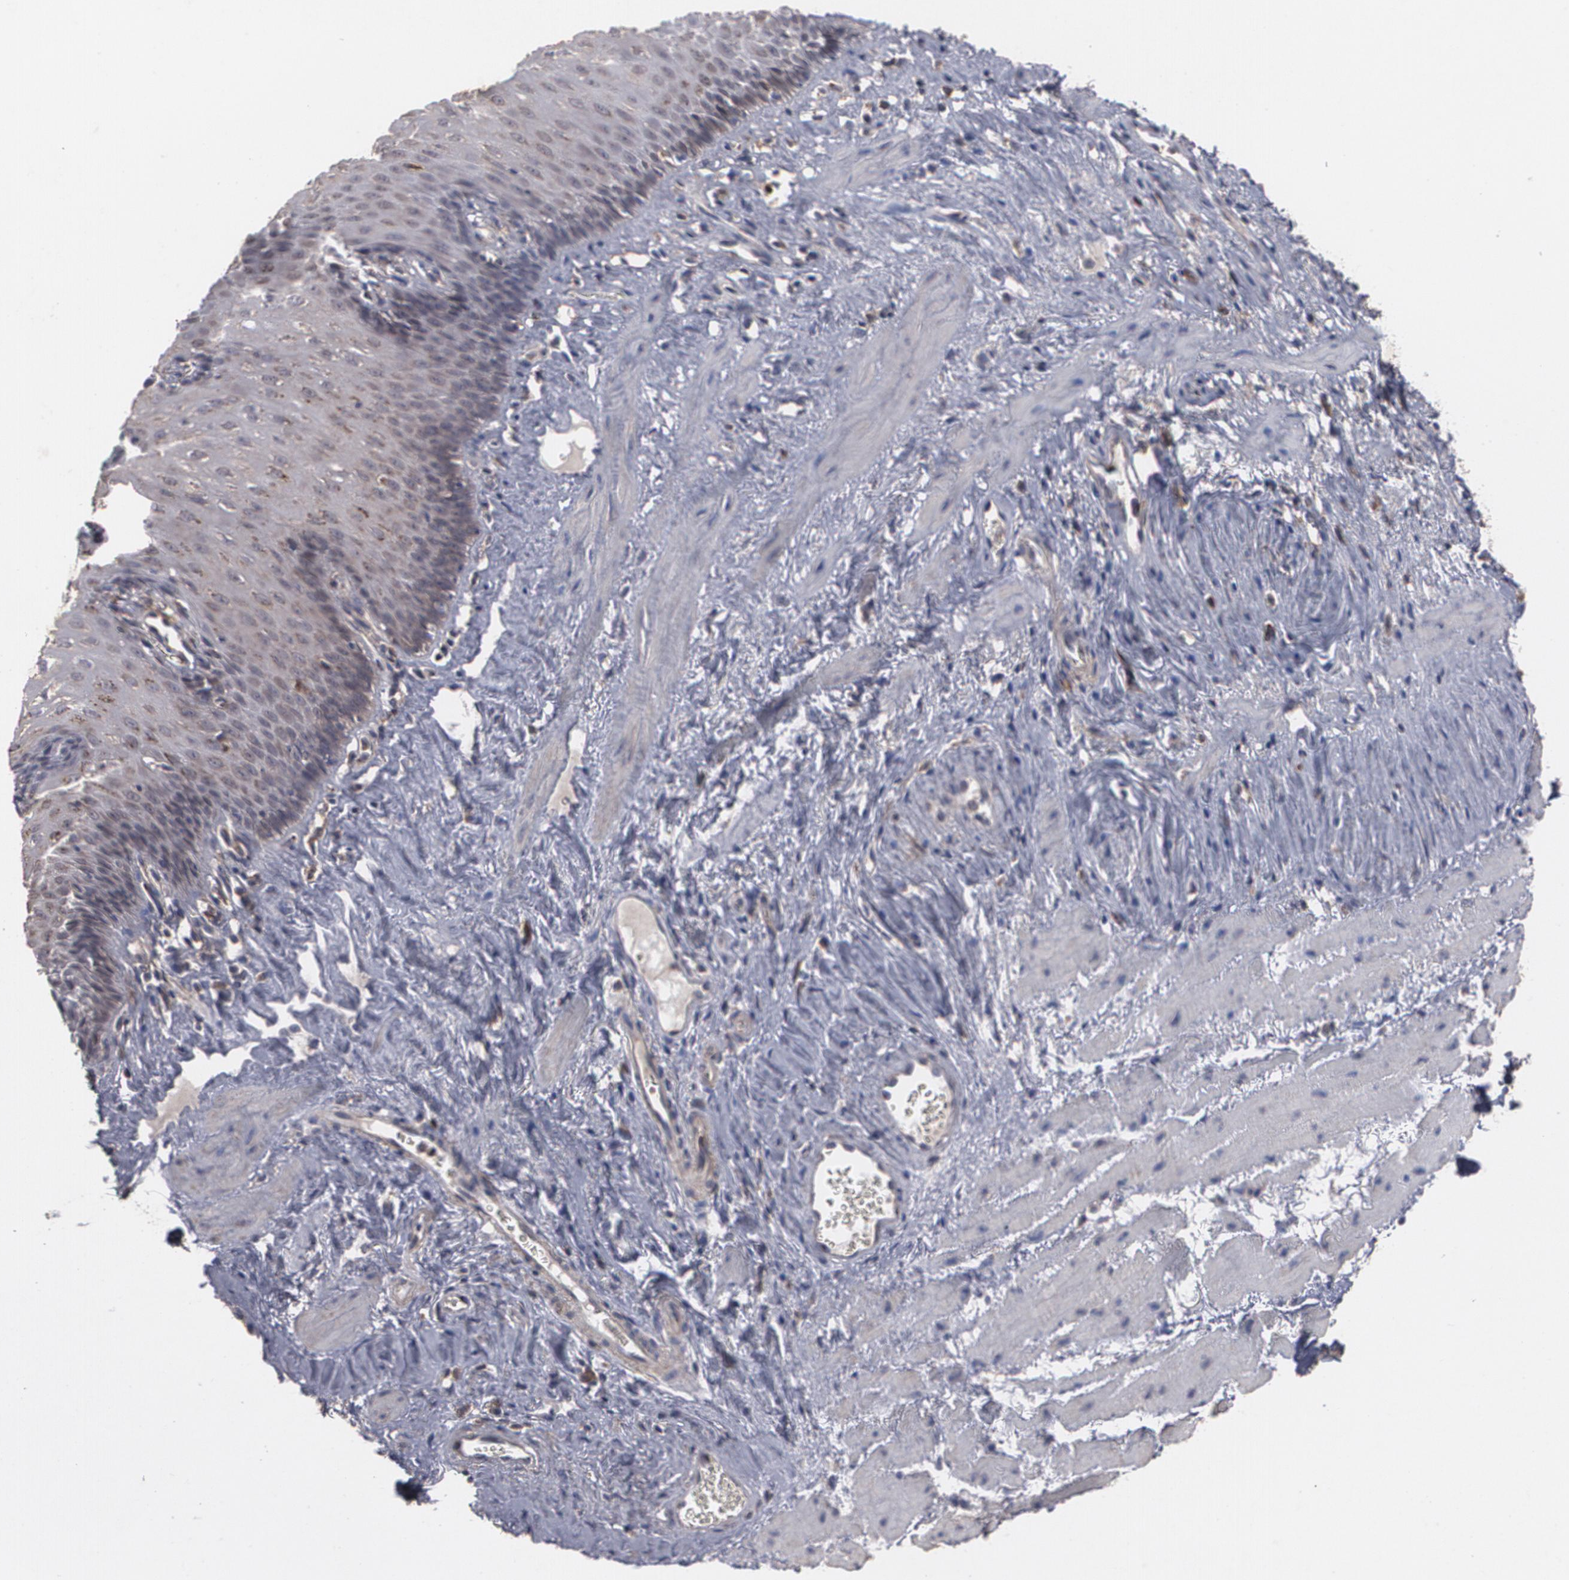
{"staining": {"intensity": "moderate", "quantity": "25%-75%", "location": "cytoplasmic/membranous"}, "tissue": "esophagus", "cell_type": "Squamous epithelial cells", "image_type": "normal", "snomed": [{"axis": "morphology", "description": "Normal tissue, NOS"}, {"axis": "topography", "description": "Esophagus"}], "caption": "Brown immunohistochemical staining in benign esophagus reveals moderate cytoplasmic/membranous positivity in about 25%-75% of squamous epithelial cells.", "gene": "HTT", "patient": {"sex": "female", "age": 70}}